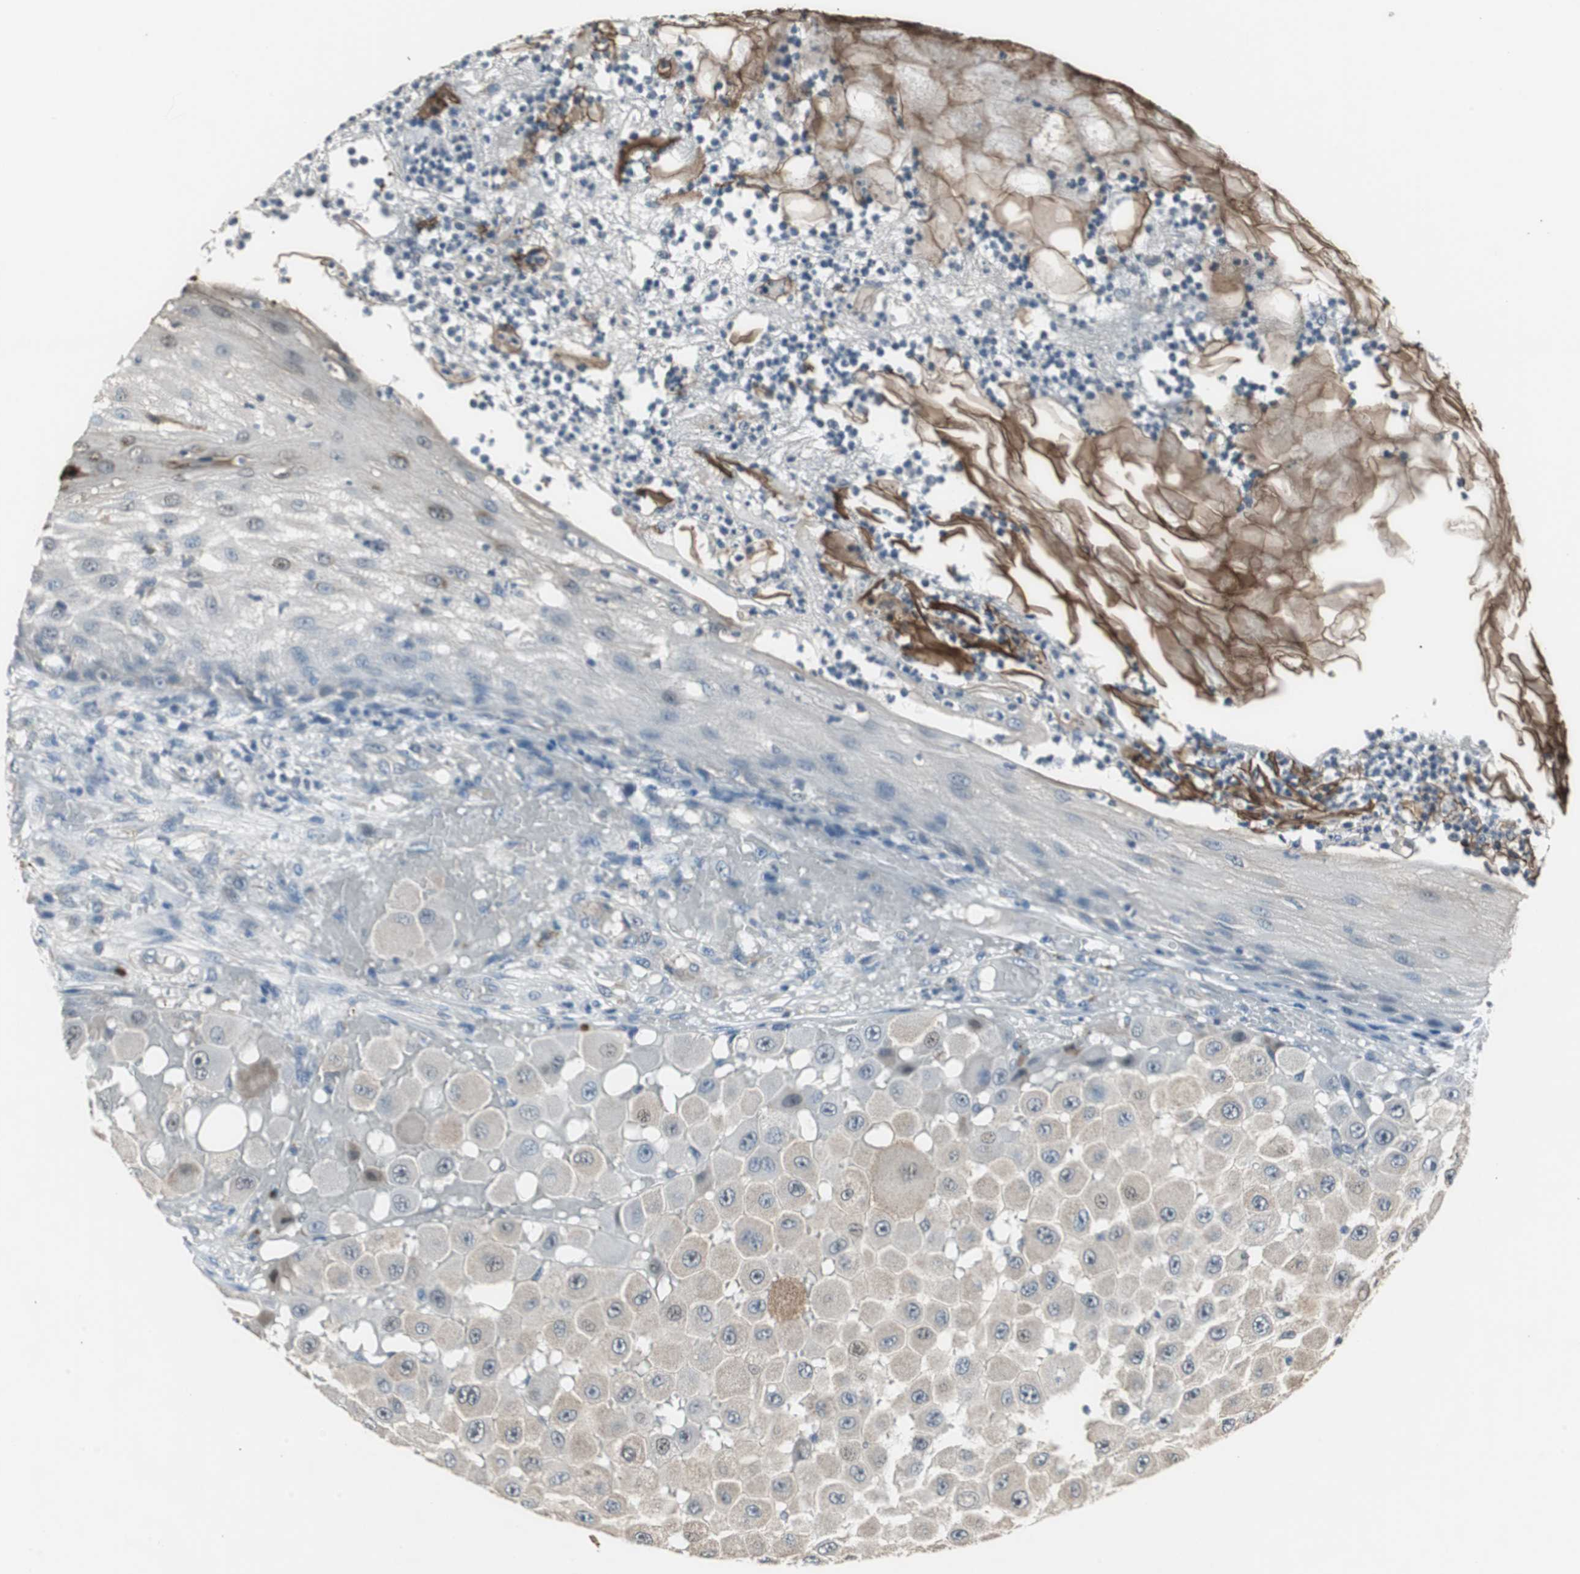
{"staining": {"intensity": "negative", "quantity": "none", "location": "none"}, "tissue": "melanoma", "cell_type": "Tumor cells", "image_type": "cancer", "snomed": [{"axis": "morphology", "description": "Malignant melanoma, NOS"}, {"axis": "topography", "description": "Skin"}], "caption": "High power microscopy photomicrograph of an IHC photomicrograph of malignant melanoma, revealing no significant positivity in tumor cells.", "gene": "PI4KB", "patient": {"sex": "female", "age": 81}}